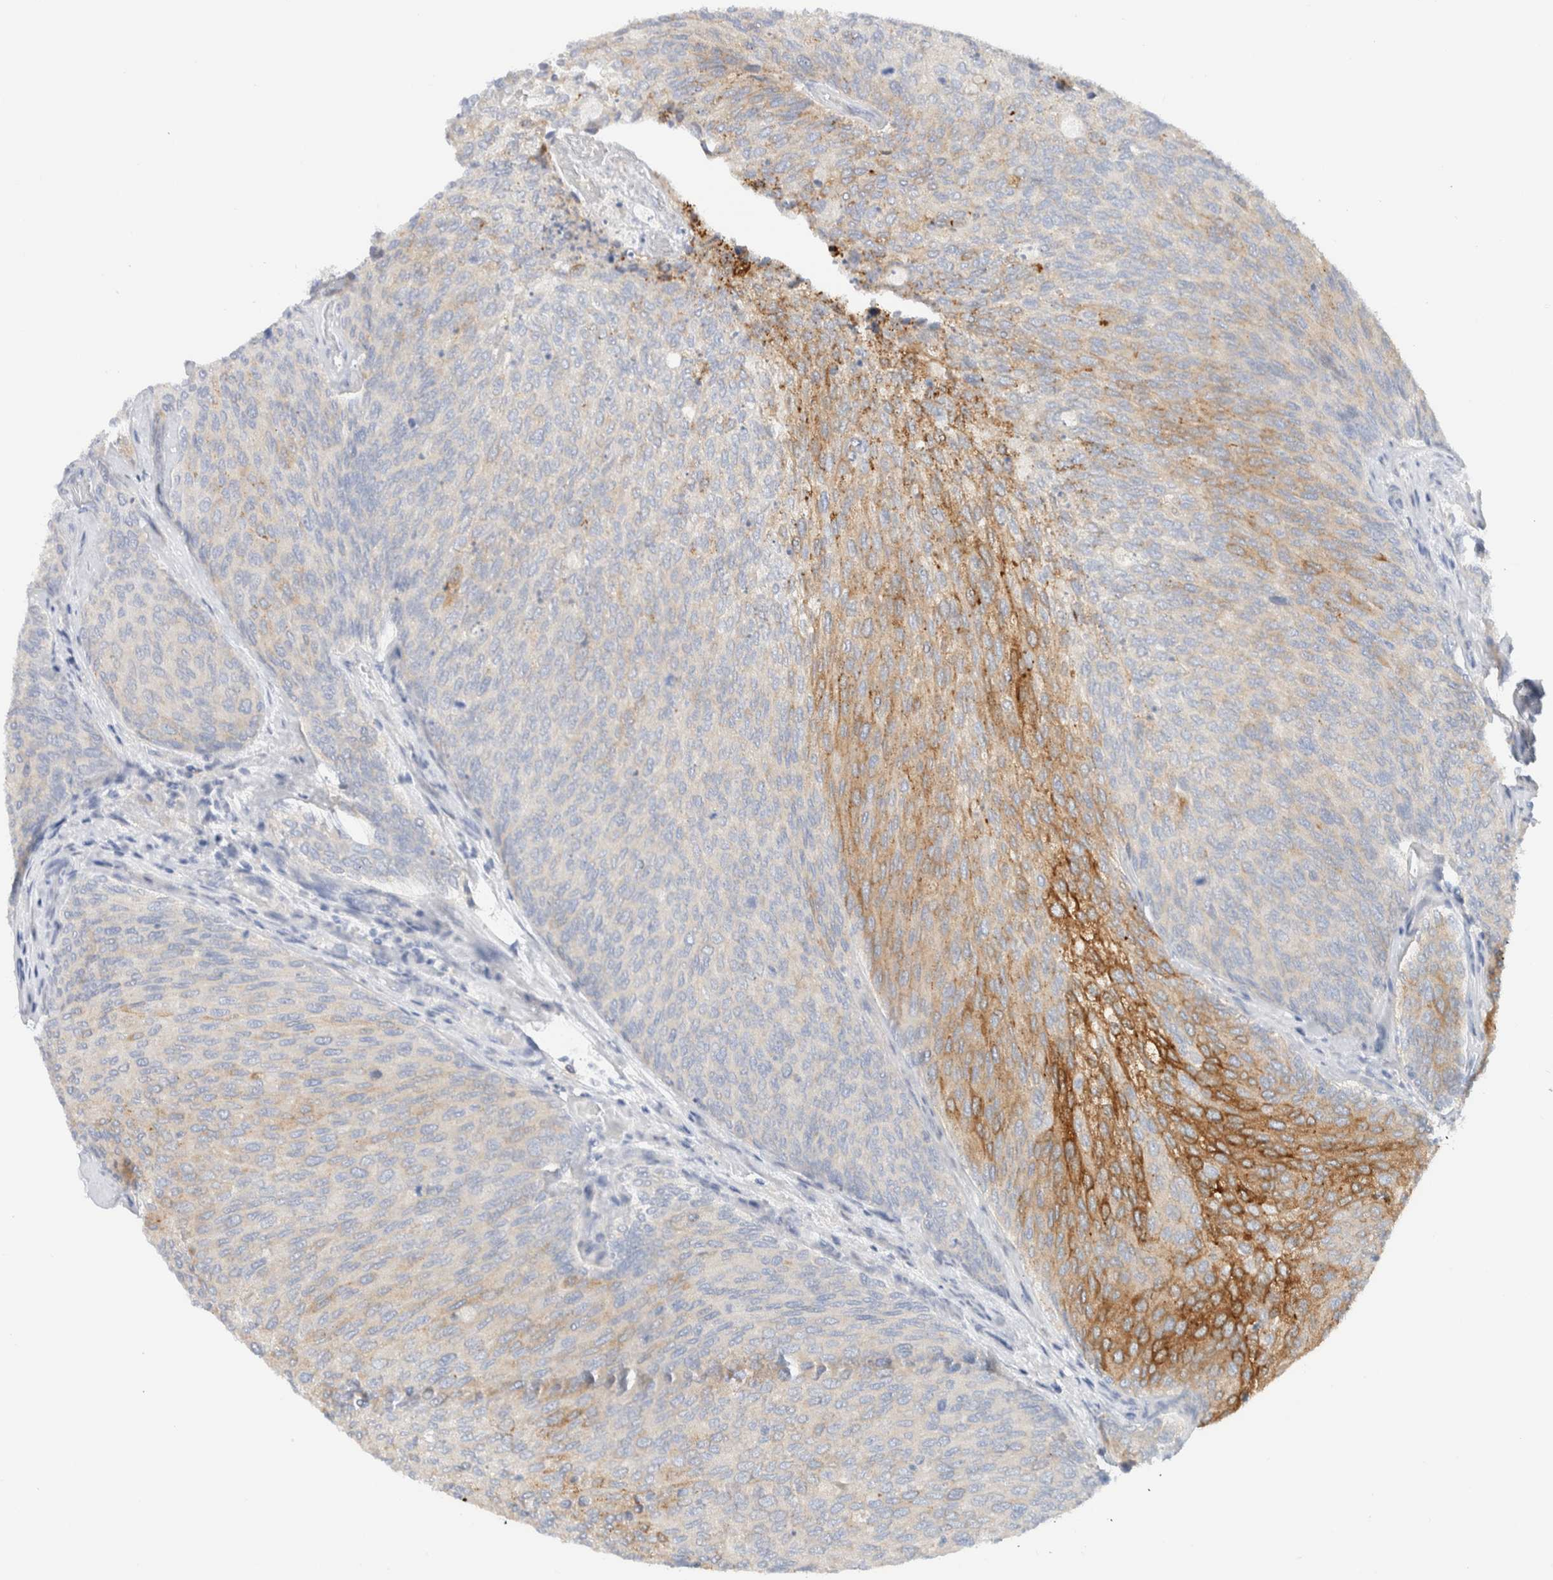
{"staining": {"intensity": "moderate", "quantity": "<25%", "location": "cytoplasmic/membranous"}, "tissue": "urothelial cancer", "cell_type": "Tumor cells", "image_type": "cancer", "snomed": [{"axis": "morphology", "description": "Urothelial carcinoma, Low grade"}, {"axis": "topography", "description": "Urinary bladder"}], "caption": "Urothelial carcinoma (low-grade) was stained to show a protein in brown. There is low levels of moderate cytoplasmic/membranous staining in approximately <25% of tumor cells.", "gene": "SDR16C5", "patient": {"sex": "female", "age": 79}}